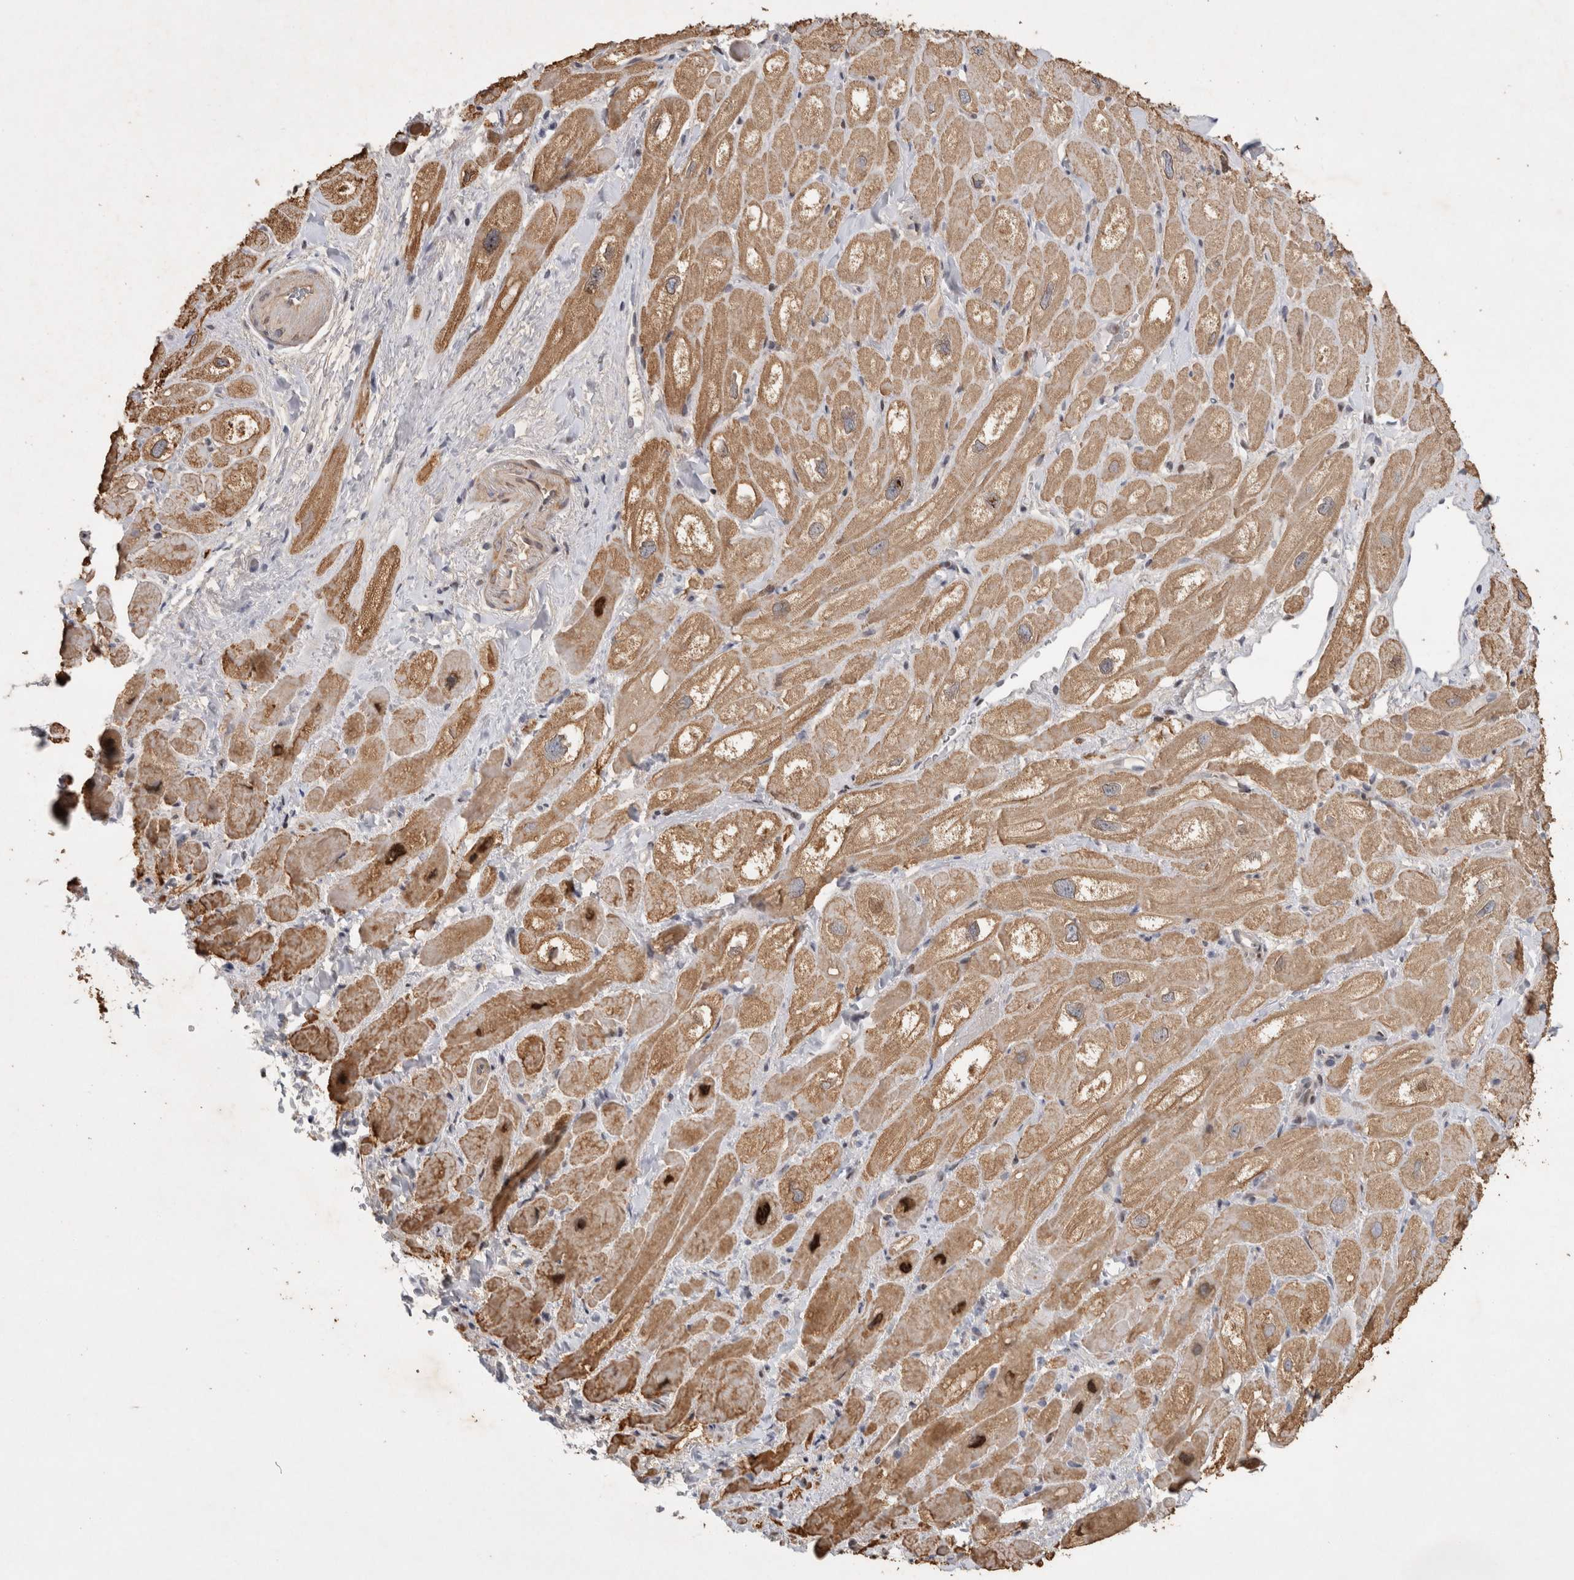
{"staining": {"intensity": "moderate", "quantity": ">75%", "location": "cytoplasmic/membranous"}, "tissue": "heart muscle", "cell_type": "Cardiomyocytes", "image_type": "normal", "snomed": [{"axis": "morphology", "description": "Normal tissue, NOS"}, {"axis": "topography", "description": "Heart"}], "caption": "This photomicrograph exhibits IHC staining of normal human heart muscle, with medium moderate cytoplasmic/membranous positivity in approximately >75% of cardiomyocytes.", "gene": "C8orf58", "patient": {"sex": "male", "age": 49}}